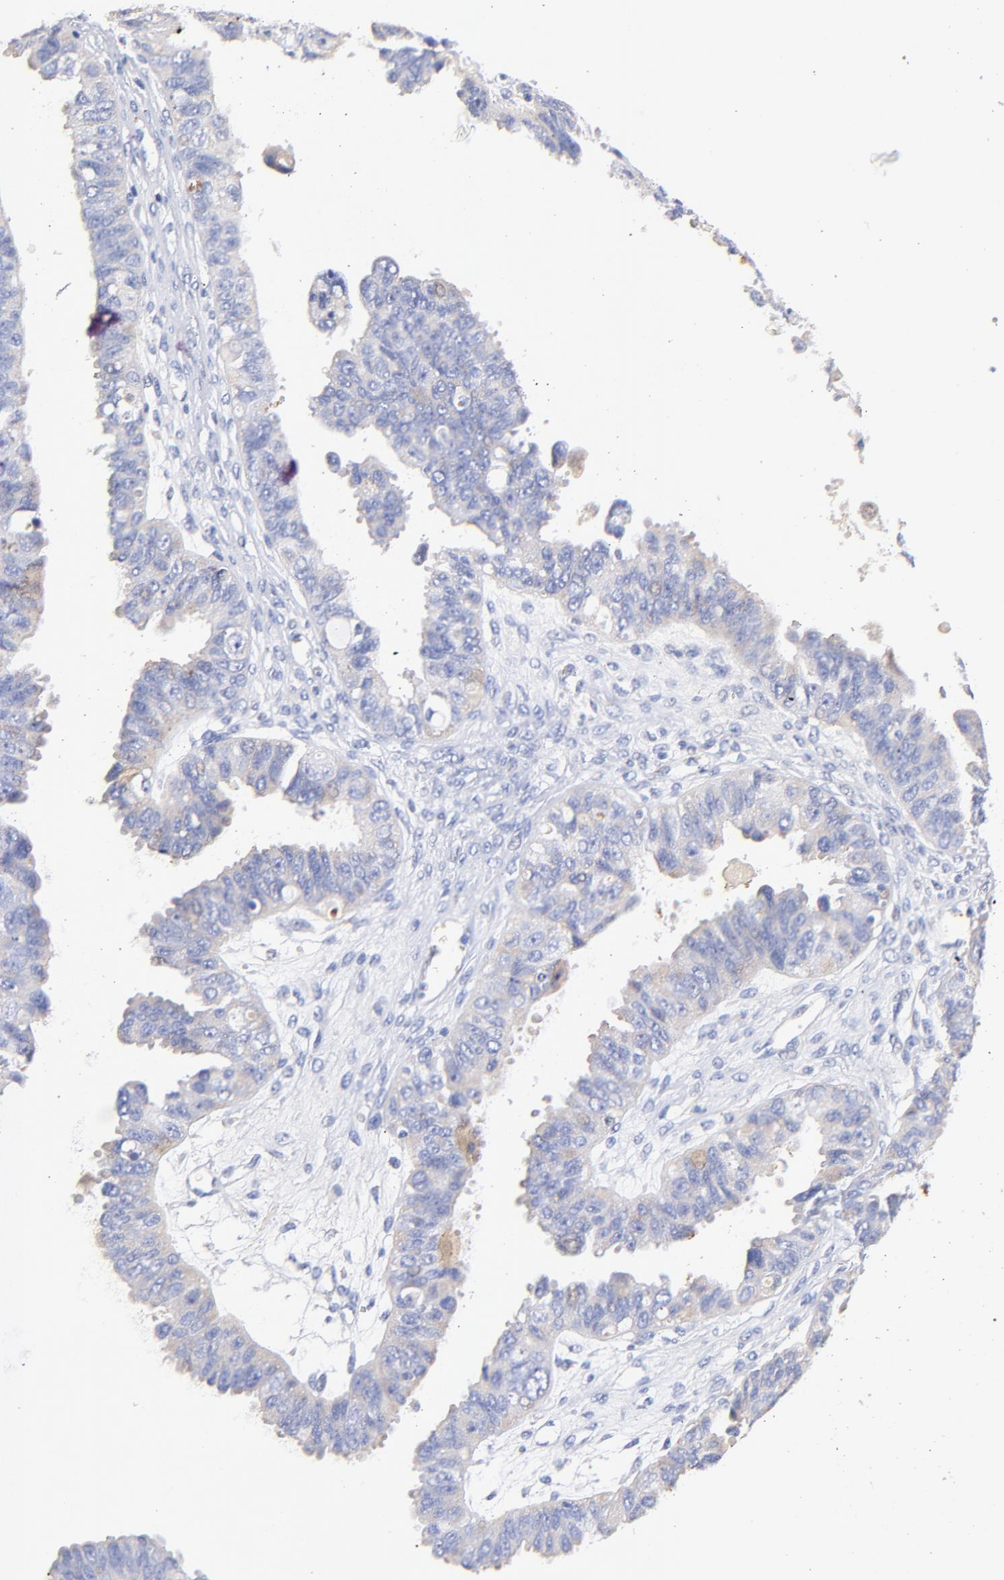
{"staining": {"intensity": "weak", "quantity": ">75%", "location": "cytoplasmic/membranous"}, "tissue": "ovarian cancer", "cell_type": "Tumor cells", "image_type": "cancer", "snomed": [{"axis": "morphology", "description": "Carcinoma, endometroid"}, {"axis": "topography", "description": "Ovary"}], "caption": "Human ovarian cancer stained for a protein (brown) shows weak cytoplasmic/membranous positive positivity in approximately >75% of tumor cells.", "gene": "IGLV7-43", "patient": {"sex": "female", "age": 85}}